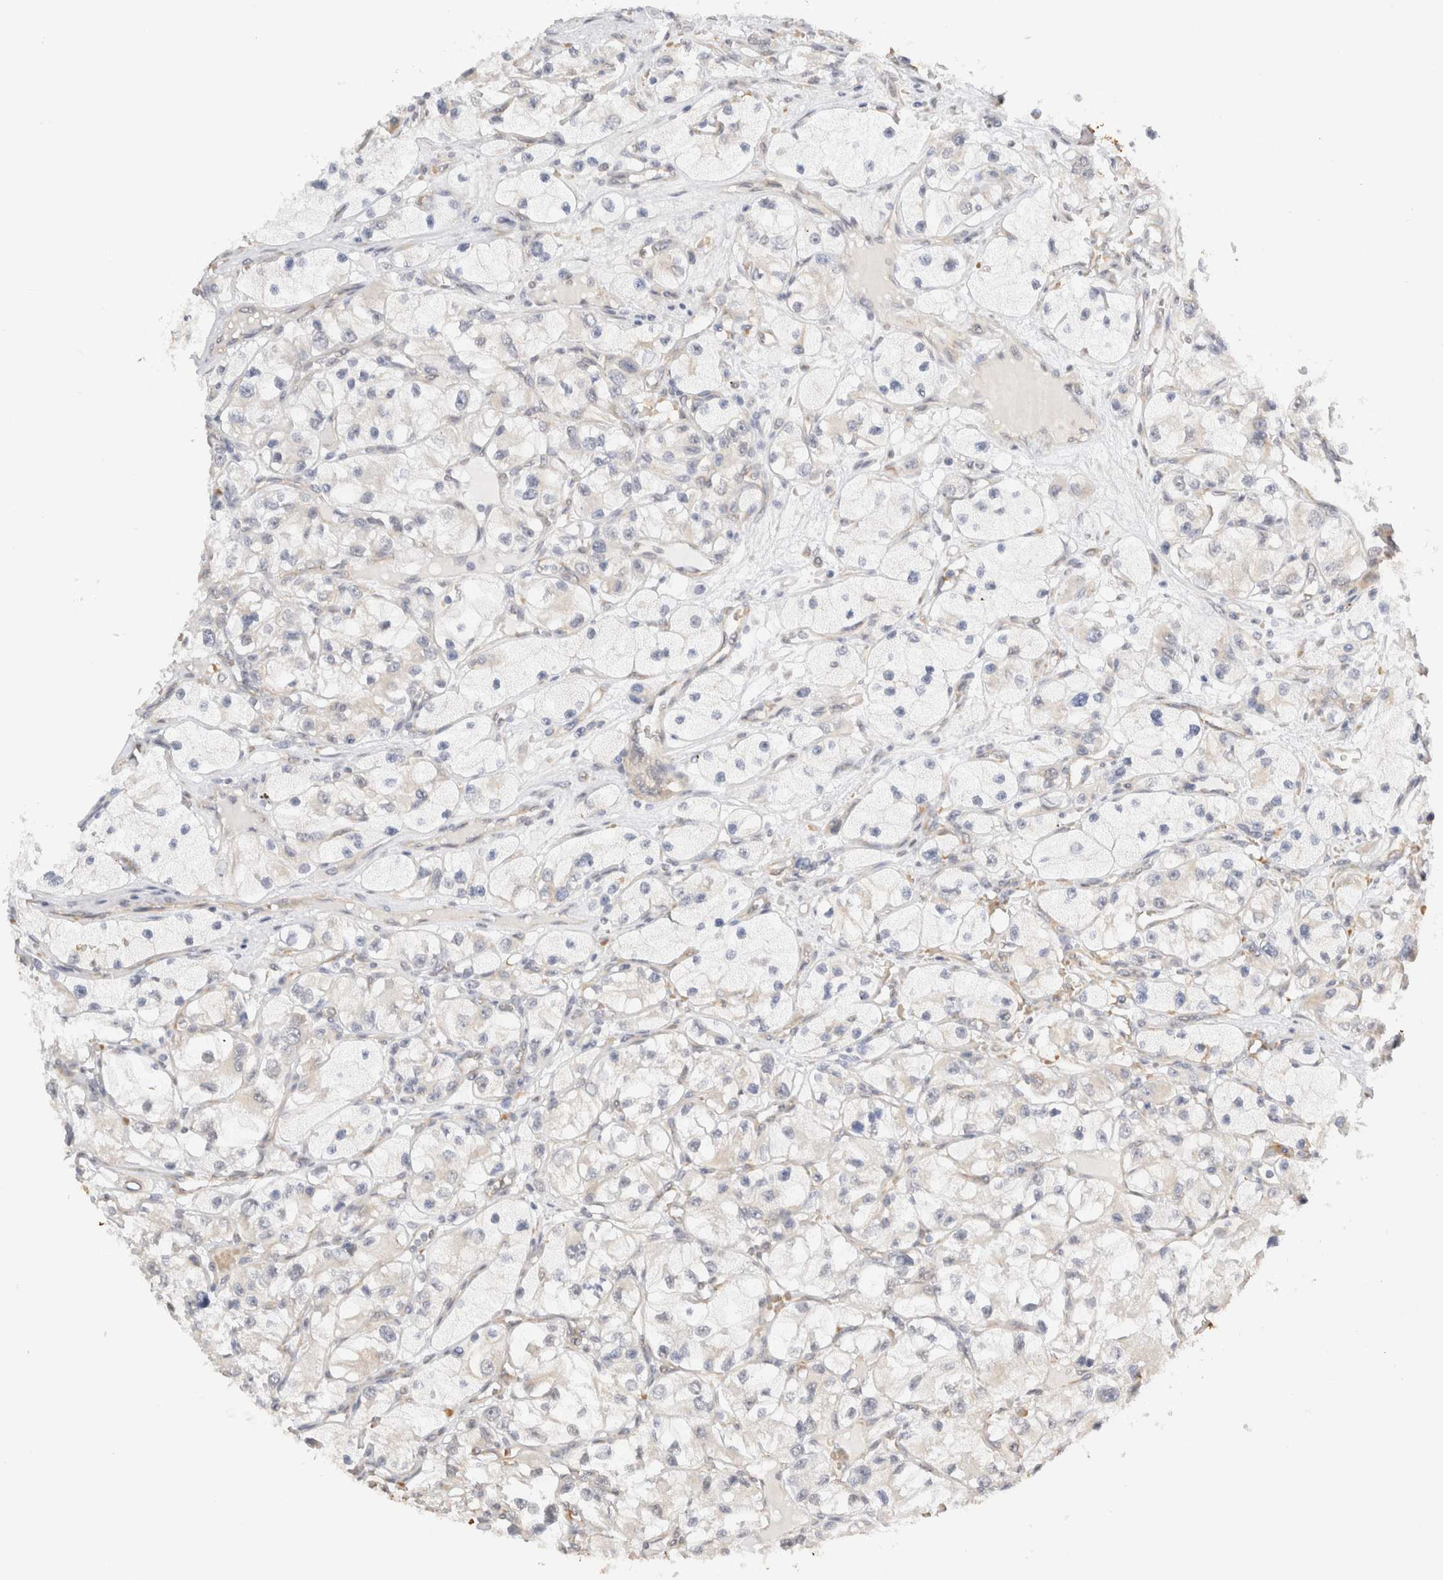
{"staining": {"intensity": "negative", "quantity": "none", "location": "none"}, "tissue": "renal cancer", "cell_type": "Tumor cells", "image_type": "cancer", "snomed": [{"axis": "morphology", "description": "Adenocarcinoma, NOS"}, {"axis": "topography", "description": "Kidney"}], "caption": "A histopathology image of human adenocarcinoma (renal) is negative for staining in tumor cells.", "gene": "SYVN1", "patient": {"sex": "female", "age": 57}}